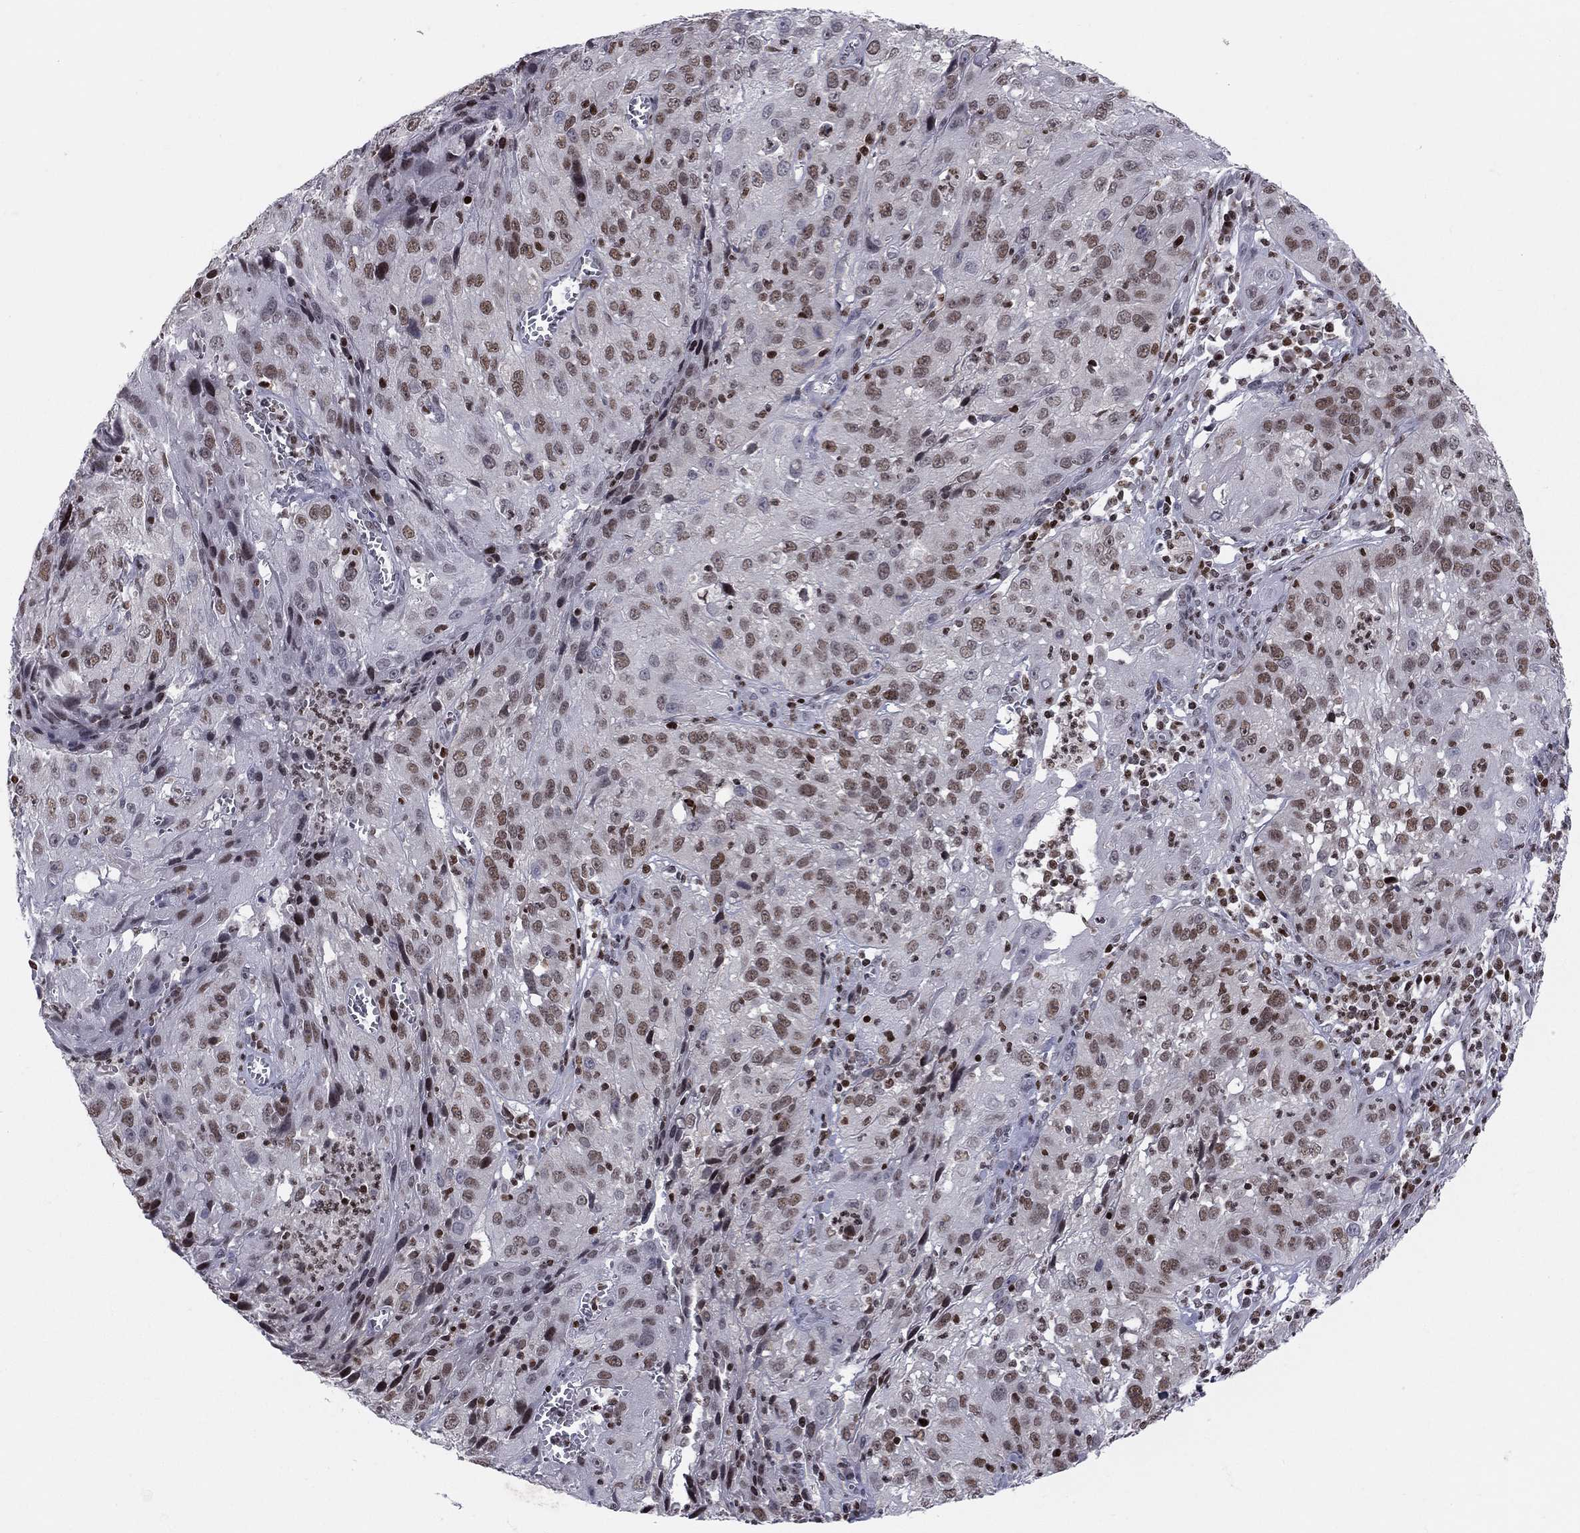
{"staining": {"intensity": "strong", "quantity": "25%-75%", "location": "nuclear"}, "tissue": "cervical cancer", "cell_type": "Tumor cells", "image_type": "cancer", "snomed": [{"axis": "morphology", "description": "Squamous cell carcinoma, NOS"}, {"axis": "topography", "description": "Cervix"}], "caption": "Squamous cell carcinoma (cervical) was stained to show a protein in brown. There is high levels of strong nuclear positivity in approximately 25%-75% of tumor cells. (DAB IHC, brown staining for protein, blue staining for nuclei).", "gene": "RNASEH2C", "patient": {"sex": "female", "age": 32}}